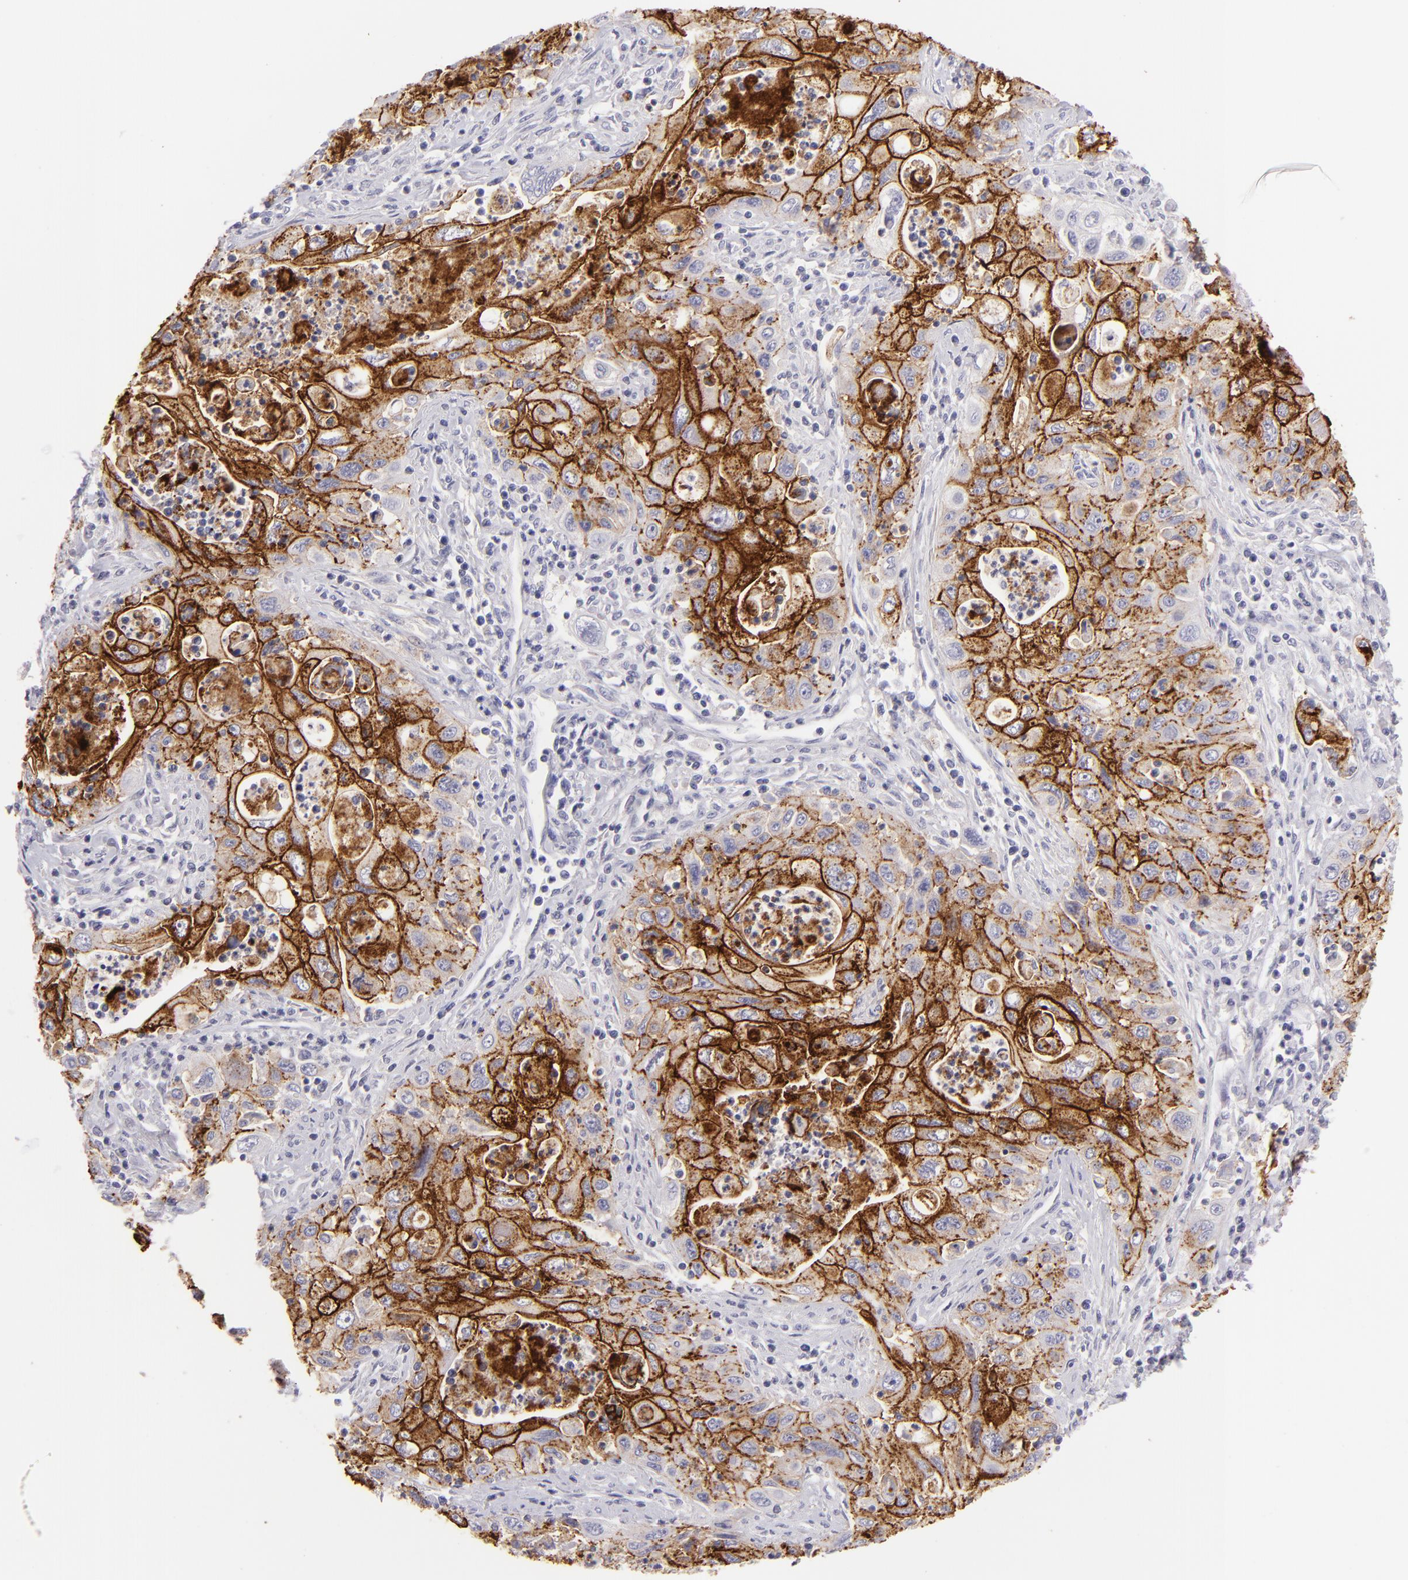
{"staining": {"intensity": "strong", "quantity": ">75%", "location": "cytoplasmic/membranous"}, "tissue": "pancreatic cancer", "cell_type": "Tumor cells", "image_type": "cancer", "snomed": [{"axis": "morphology", "description": "Adenocarcinoma, NOS"}, {"axis": "topography", "description": "Pancreas"}], "caption": "High-power microscopy captured an IHC image of pancreatic adenocarcinoma, revealing strong cytoplasmic/membranous expression in about >75% of tumor cells. (brown staining indicates protein expression, while blue staining denotes nuclei).", "gene": "CLDN4", "patient": {"sex": "male", "age": 70}}